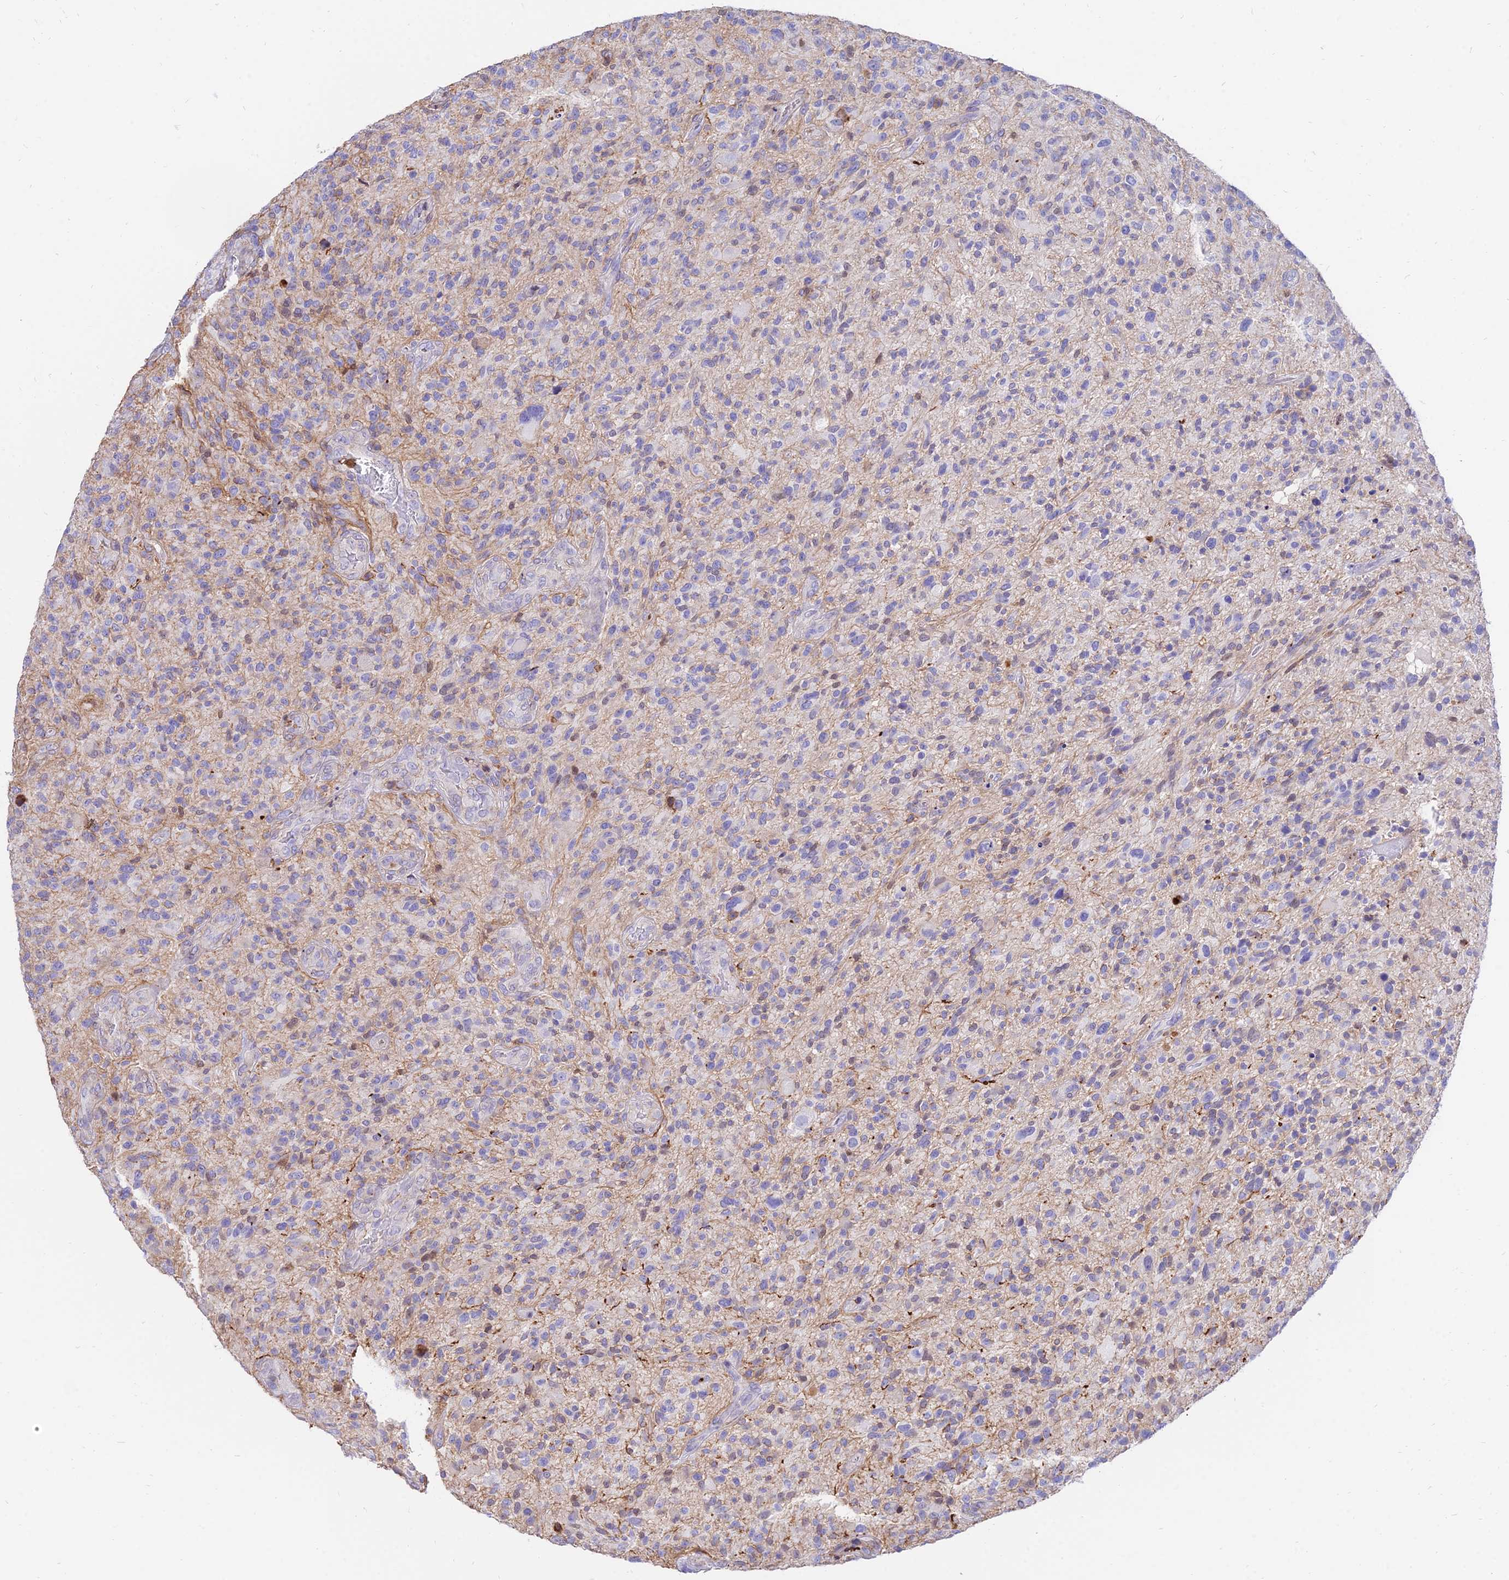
{"staining": {"intensity": "negative", "quantity": "none", "location": "none"}, "tissue": "glioma", "cell_type": "Tumor cells", "image_type": "cancer", "snomed": [{"axis": "morphology", "description": "Glioma, malignant, High grade"}, {"axis": "topography", "description": "Brain"}], "caption": "An image of malignant high-grade glioma stained for a protein demonstrates no brown staining in tumor cells.", "gene": "SREK1IP1", "patient": {"sex": "male", "age": 47}}